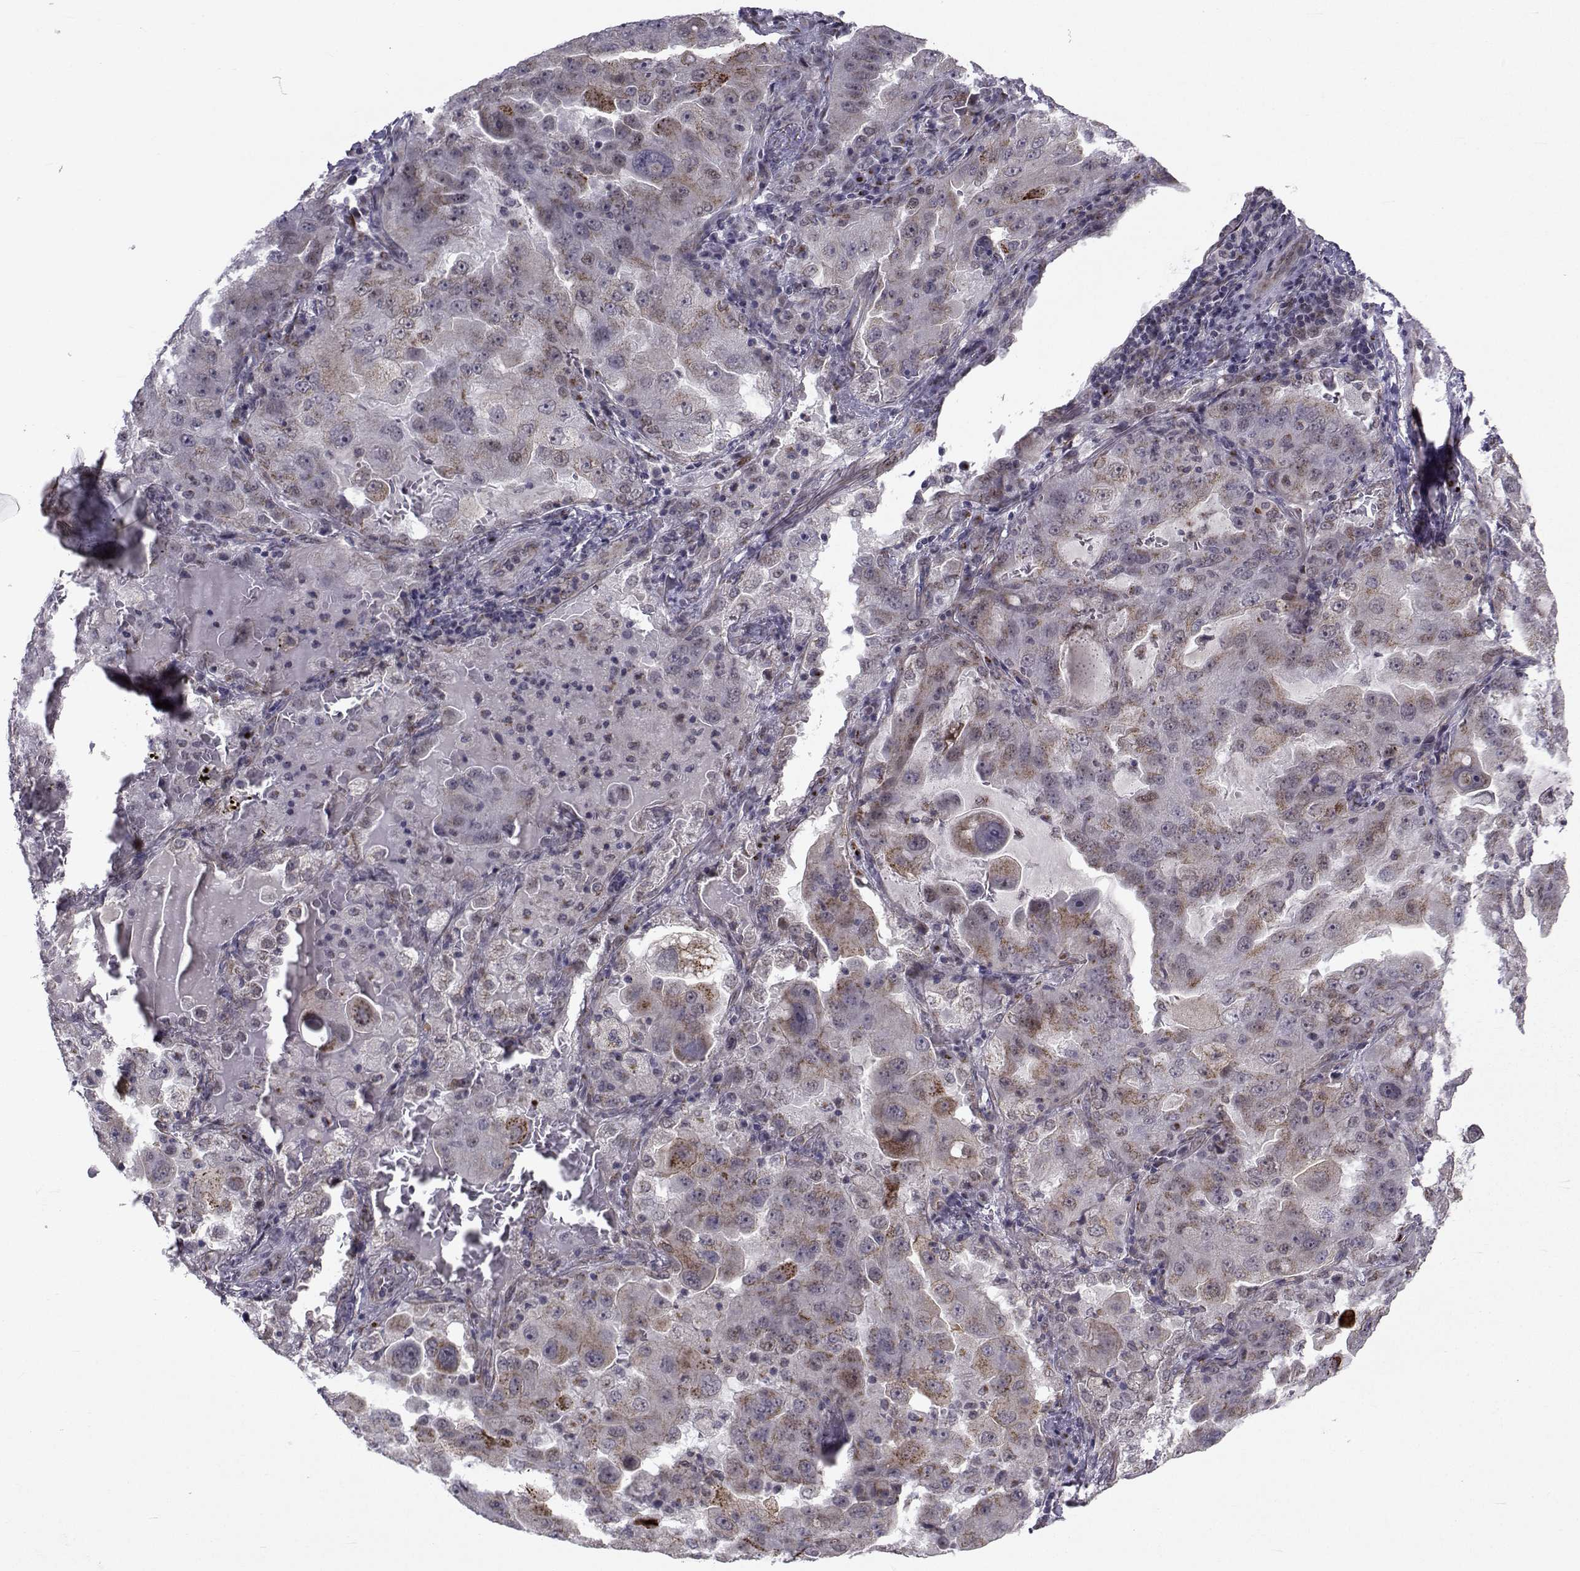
{"staining": {"intensity": "moderate", "quantity": "<25%", "location": "cytoplasmic/membranous"}, "tissue": "lung cancer", "cell_type": "Tumor cells", "image_type": "cancer", "snomed": [{"axis": "morphology", "description": "Adenocarcinoma, NOS"}, {"axis": "topography", "description": "Lung"}], "caption": "Moderate cytoplasmic/membranous staining is present in about <25% of tumor cells in lung adenocarcinoma.", "gene": "ATP6V1C2", "patient": {"sex": "female", "age": 61}}